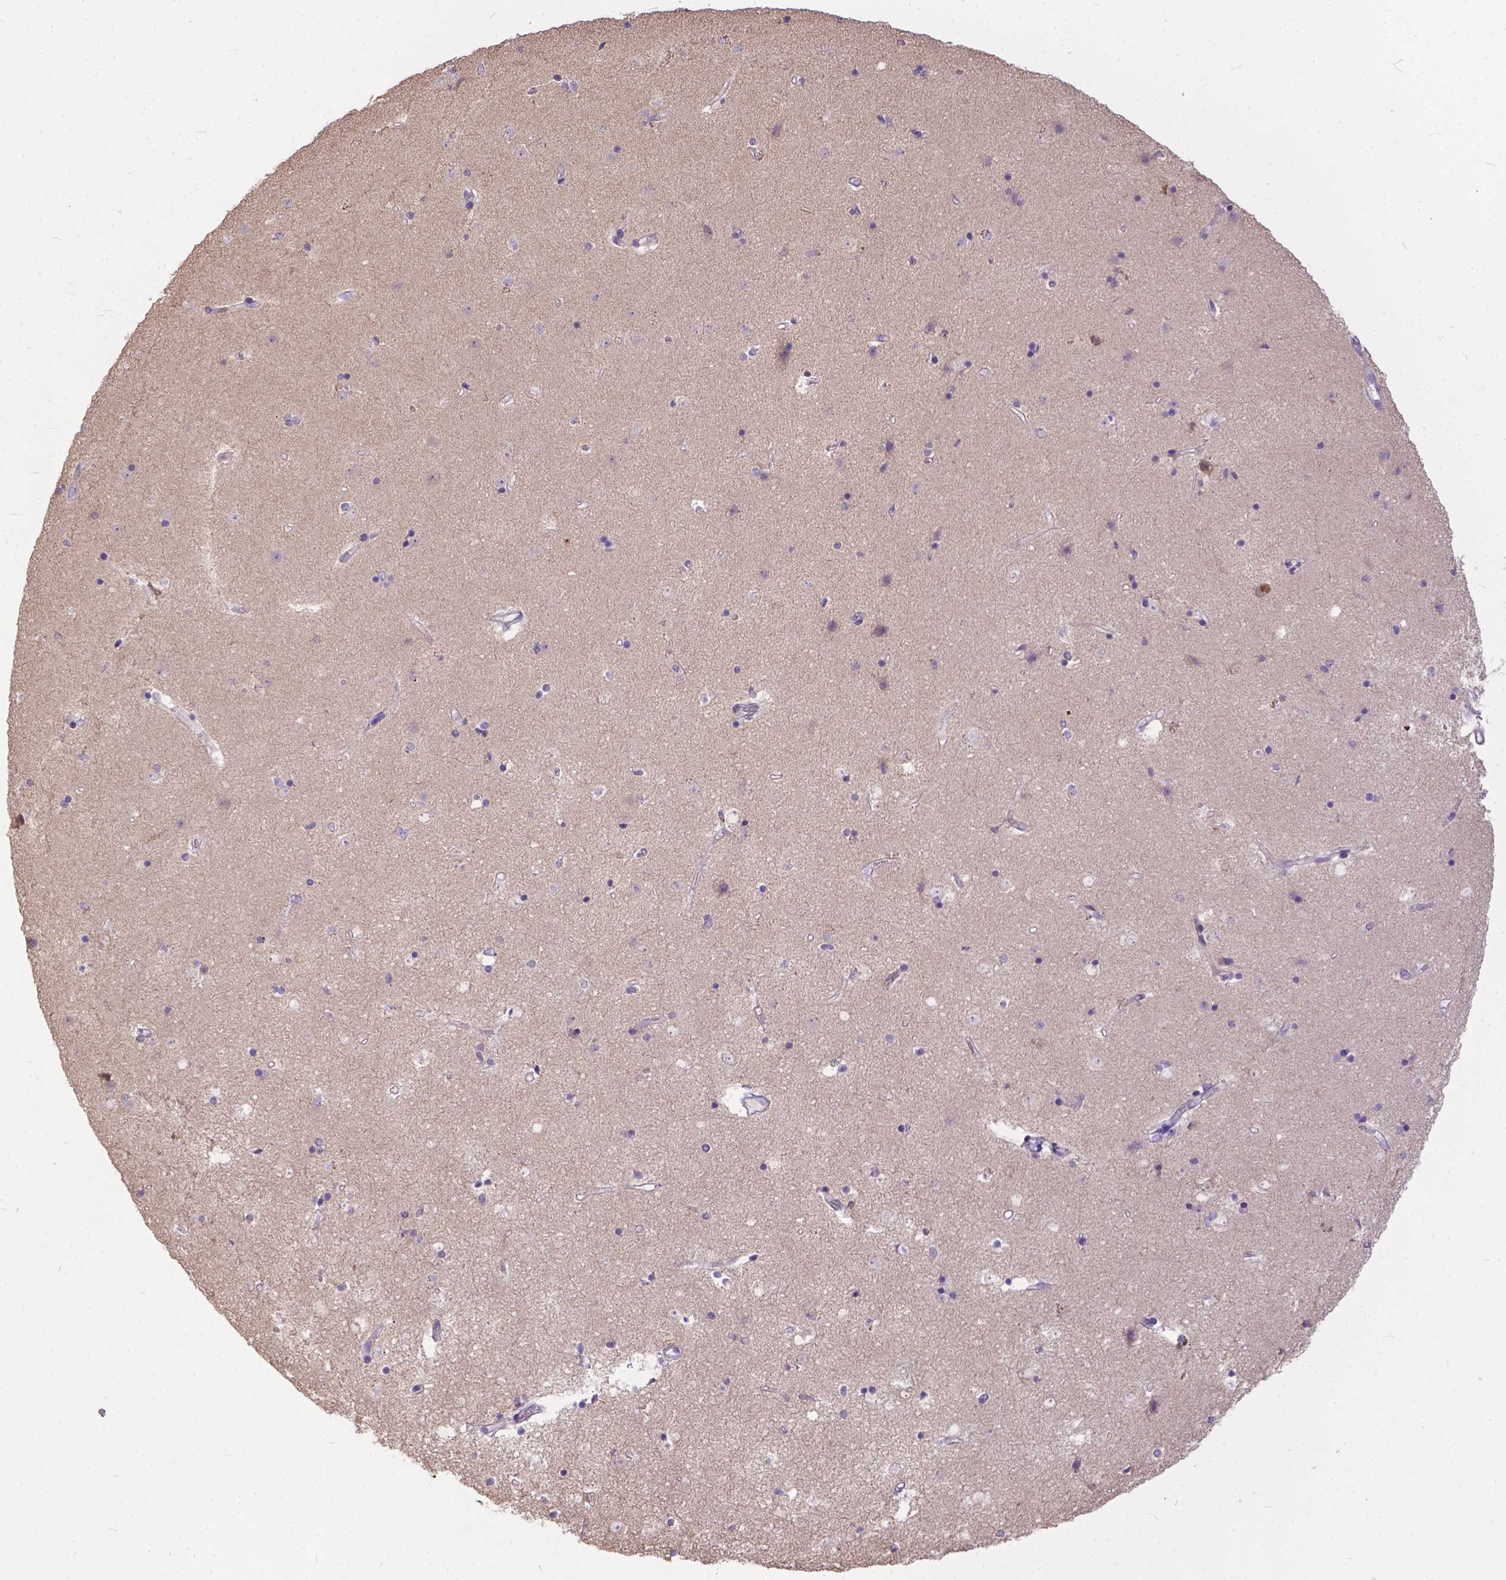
{"staining": {"intensity": "negative", "quantity": "none", "location": "none"}, "tissue": "caudate", "cell_type": "Glial cells", "image_type": "normal", "snomed": [{"axis": "morphology", "description": "Normal tissue, NOS"}, {"axis": "topography", "description": "Lateral ventricle wall"}], "caption": "A high-resolution image shows immunohistochemistry staining of normal caudate, which reveals no significant positivity in glial cells.", "gene": "TTLL6", "patient": {"sex": "female", "age": 71}}